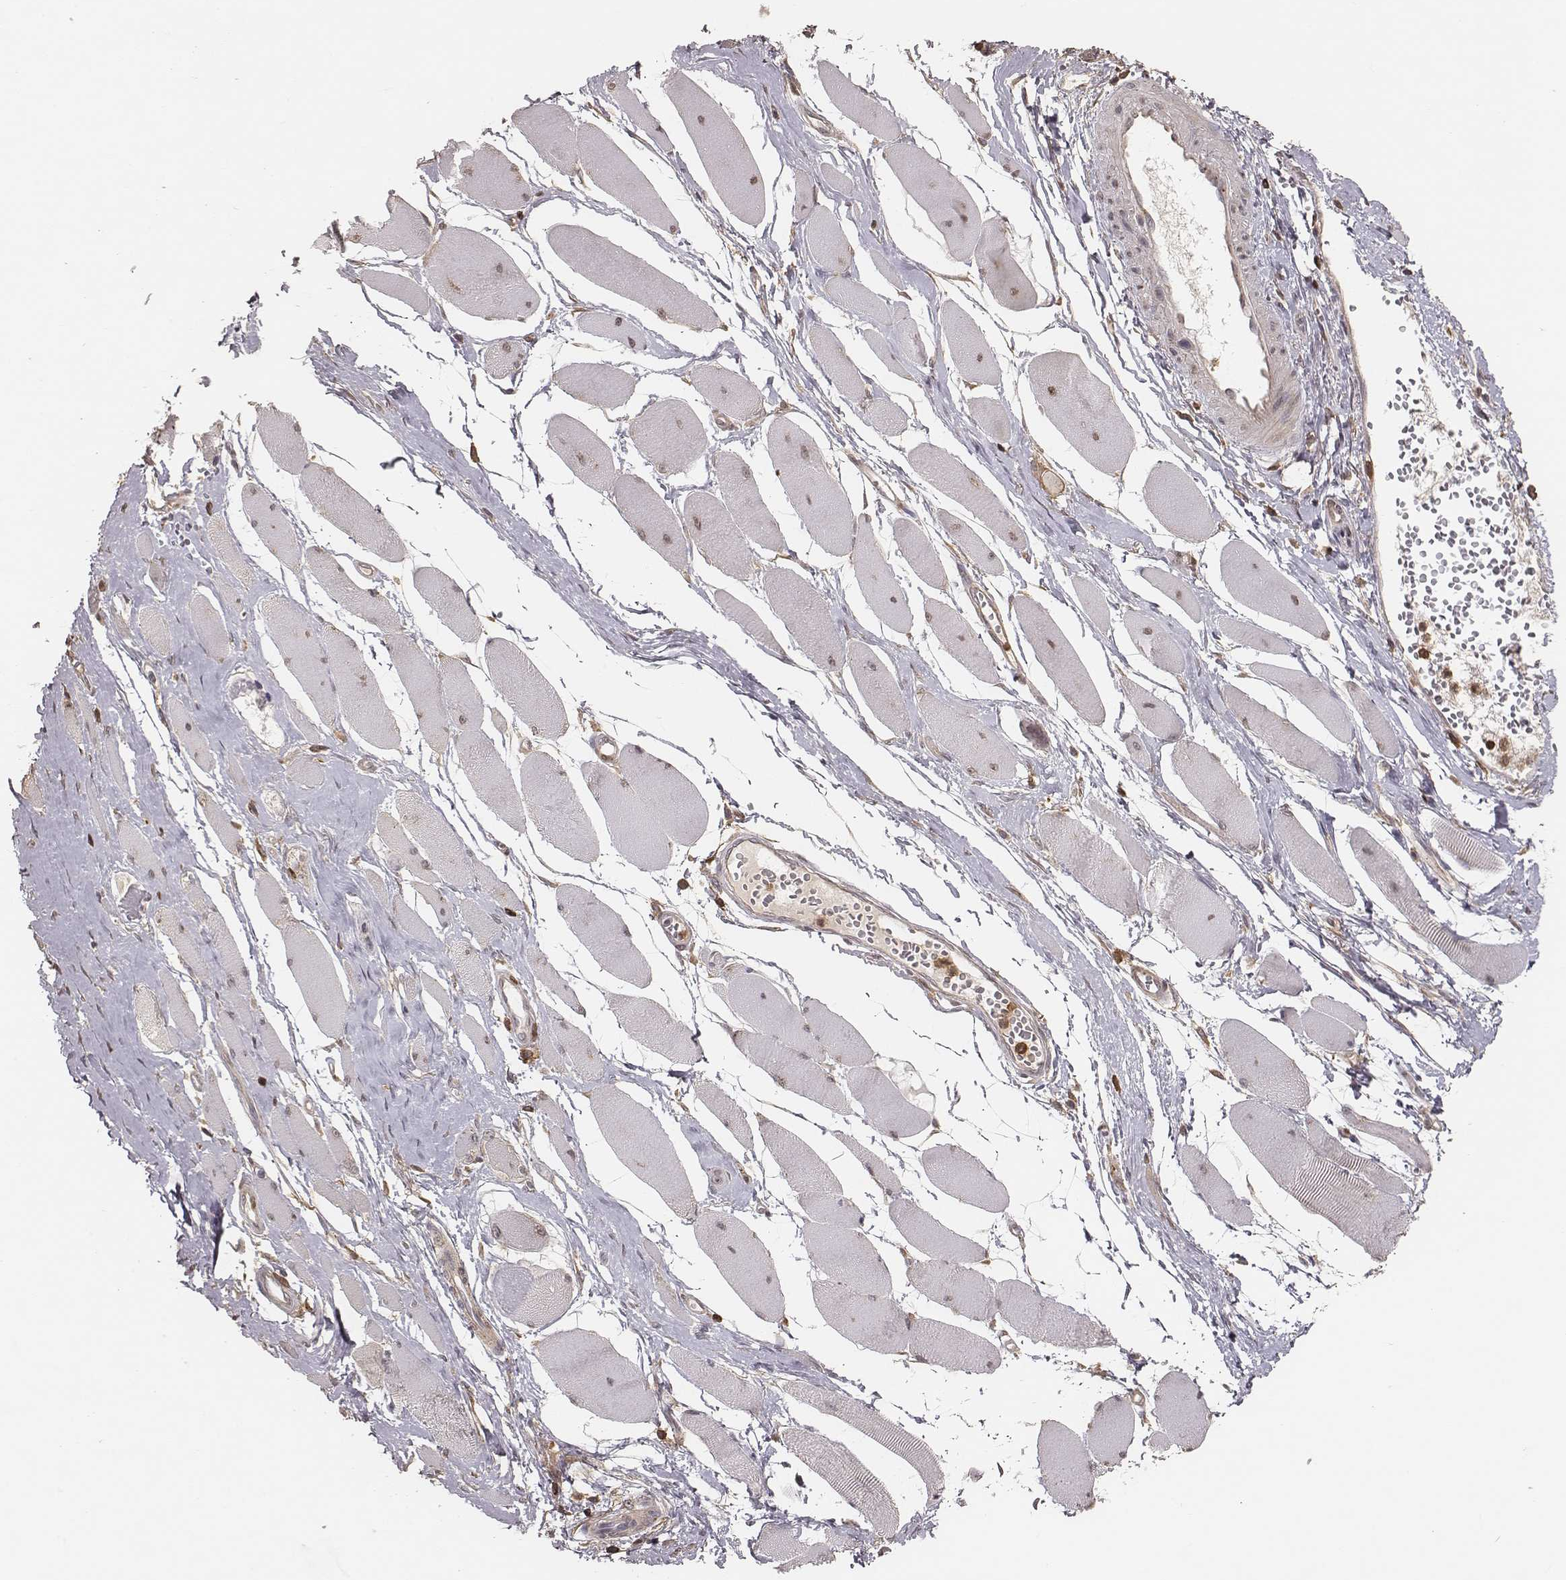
{"staining": {"intensity": "weak", "quantity": "25%-75%", "location": "cytoplasmic/membranous"}, "tissue": "skeletal muscle", "cell_type": "Myocytes", "image_type": "normal", "snomed": [{"axis": "morphology", "description": "Normal tissue, NOS"}, {"axis": "topography", "description": "Skeletal muscle"}], "caption": "About 25%-75% of myocytes in normal skeletal muscle demonstrate weak cytoplasmic/membranous protein positivity as visualized by brown immunohistochemical staining.", "gene": "PILRA", "patient": {"sex": "female", "age": 75}}